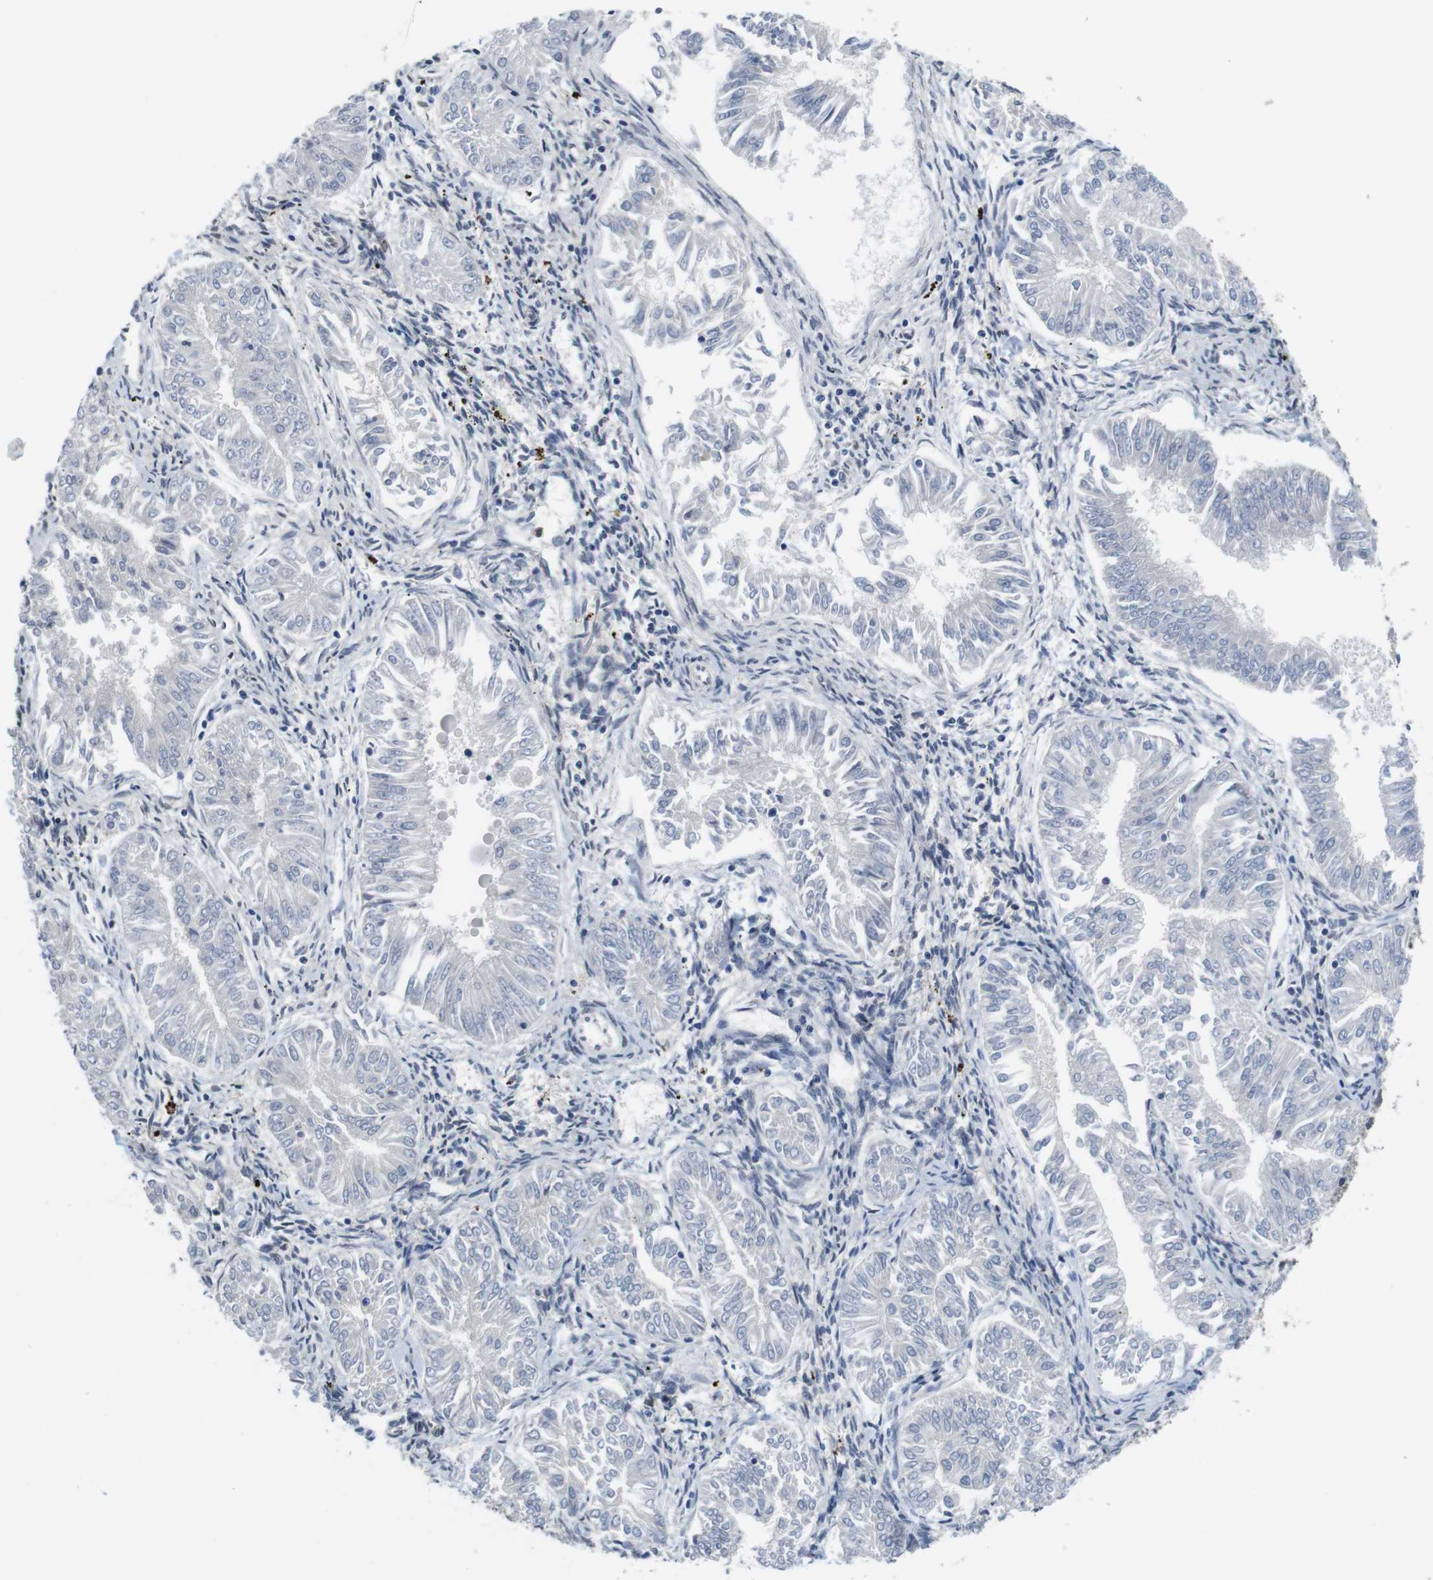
{"staining": {"intensity": "negative", "quantity": "none", "location": "none"}, "tissue": "endometrial cancer", "cell_type": "Tumor cells", "image_type": "cancer", "snomed": [{"axis": "morphology", "description": "Adenocarcinoma, NOS"}, {"axis": "topography", "description": "Endometrium"}], "caption": "Immunohistochemistry micrograph of neoplastic tissue: adenocarcinoma (endometrial) stained with DAB (3,3'-diaminobenzidine) reveals no significant protein positivity in tumor cells.", "gene": "FADD", "patient": {"sex": "female", "age": 53}}